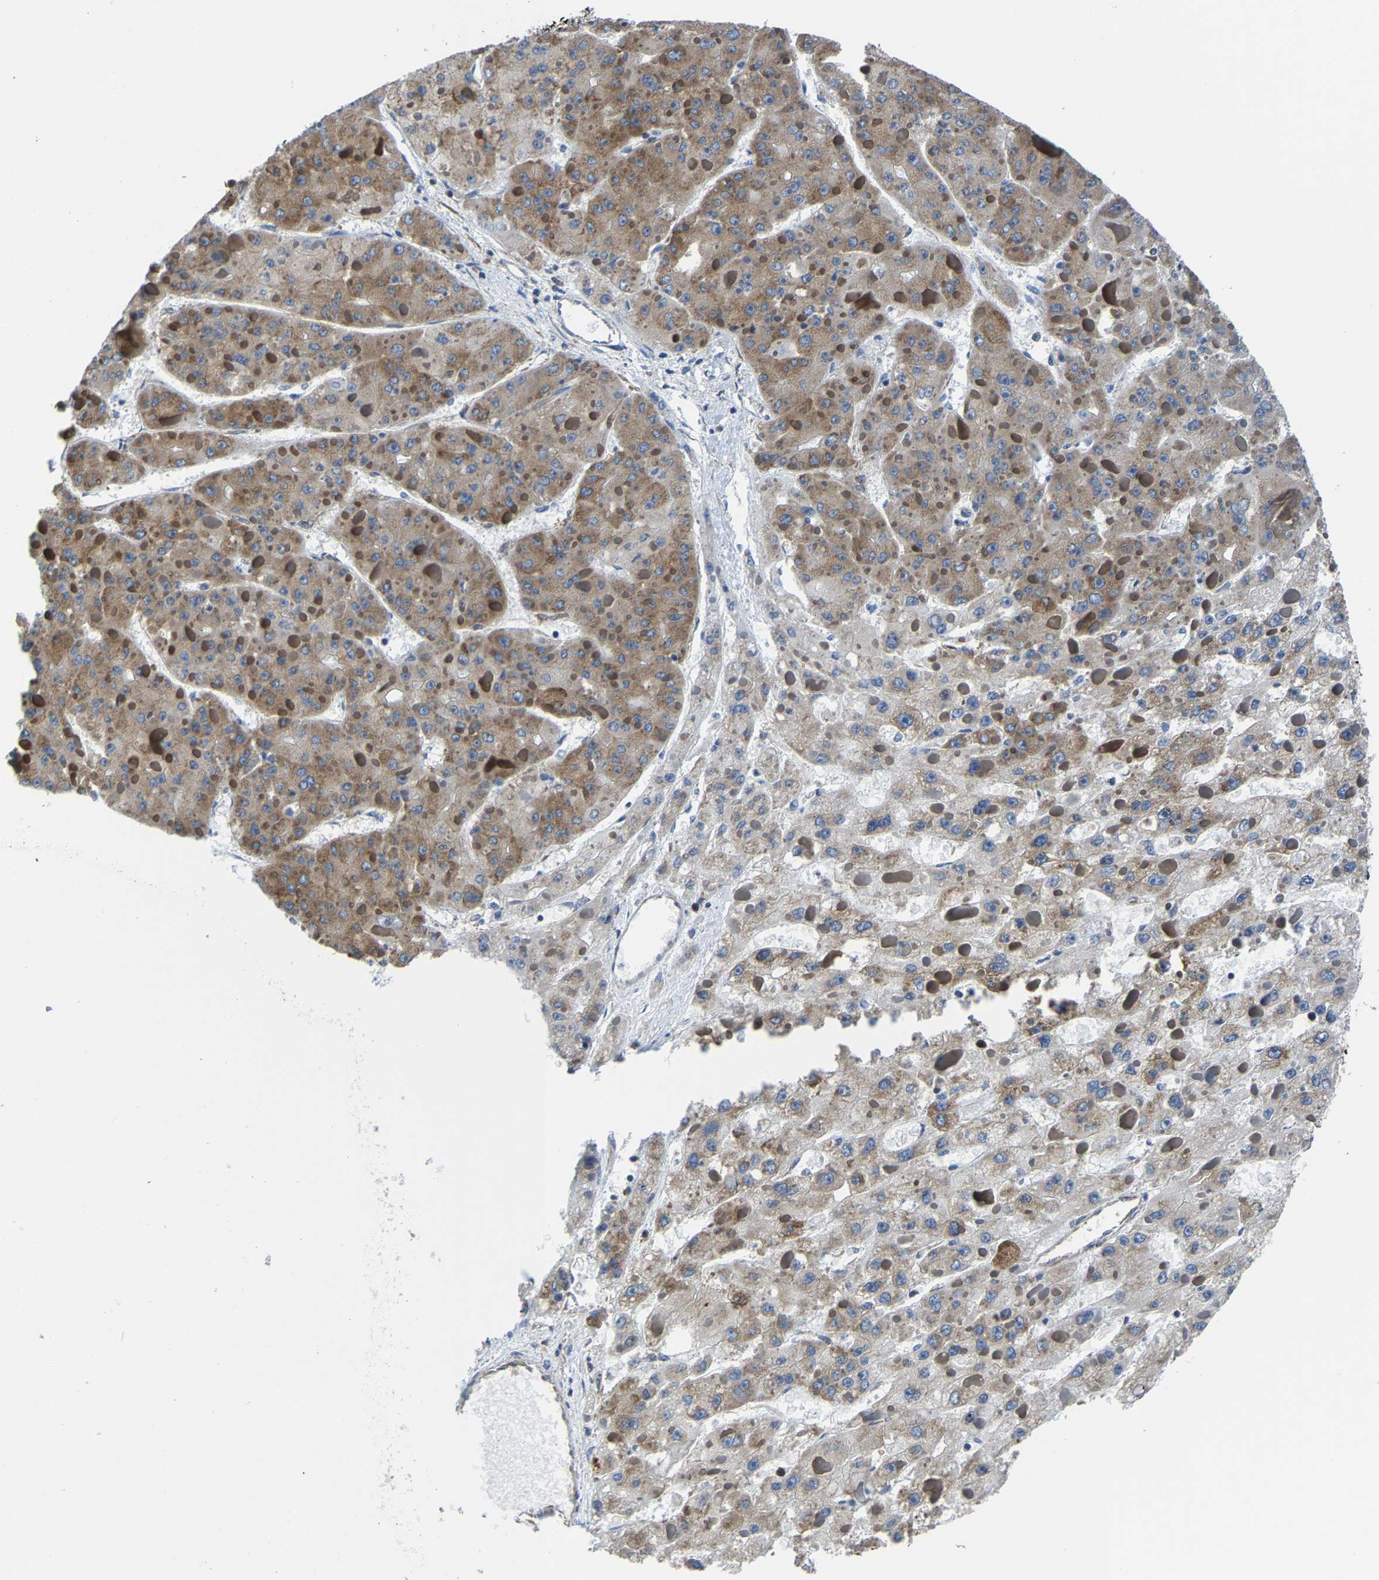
{"staining": {"intensity": "moderate", "quantity": "25%-75%", "location": "cytoplasmic/membranous"}, "tissue": "liver cancer", "cell_type": "Tumor cells", "image_type": "cancer", "snomed": [{"axis": "morphology", "description": "Carcinoma, Hepatocellular, NOS"}, {"axis": "topography", "description": "Liver"}], "caption": "Protein expression analysis of human hepatocellular carcinoma (liver) reveals moderate cytoplasmic/membranous positivity in about 25%-75% of tumor cells.", "gene": "G3BP2", "patient": {"sex": "female", "age": 73}}